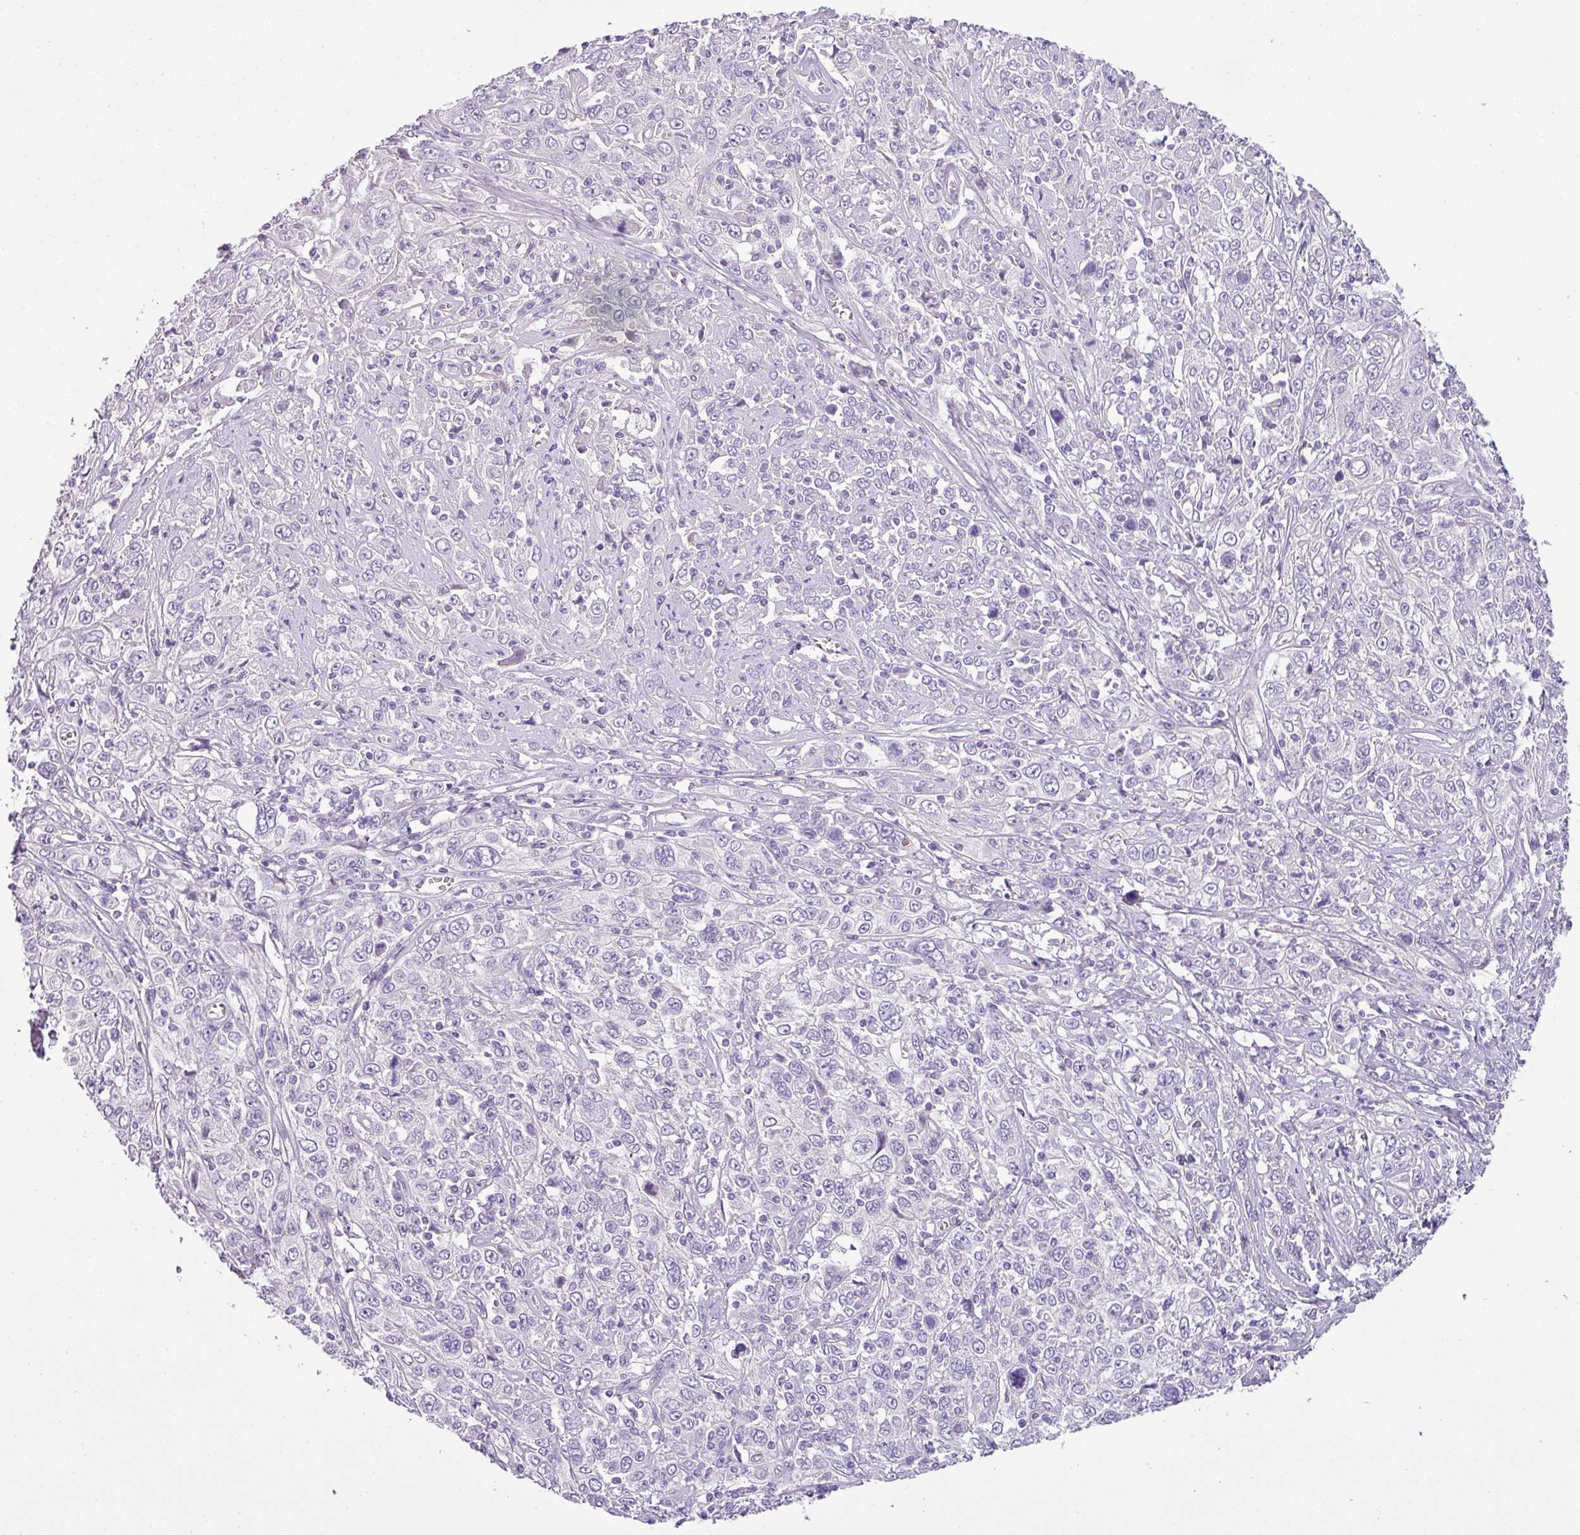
{"staining": {"intensity": "negative", "quantity": "none", "location": "none"}, "tissue": "cervical cancer", "cell_type": "Tumor cells", "image_type": "cancer", "snomed": [{"axis": "morphology", "description": "Squamous cell carcinoma, NOS"}, {"axis": "topography", "description": "Cervix"}], "caption": "A high-resolution photomicrograph shows immunohistochemistry staining of cervical cancer, which exhibits no significant staining in tumor cells.", "gene": "ENSG00000273748", "patient": {"sex": "female", "age": 46}}